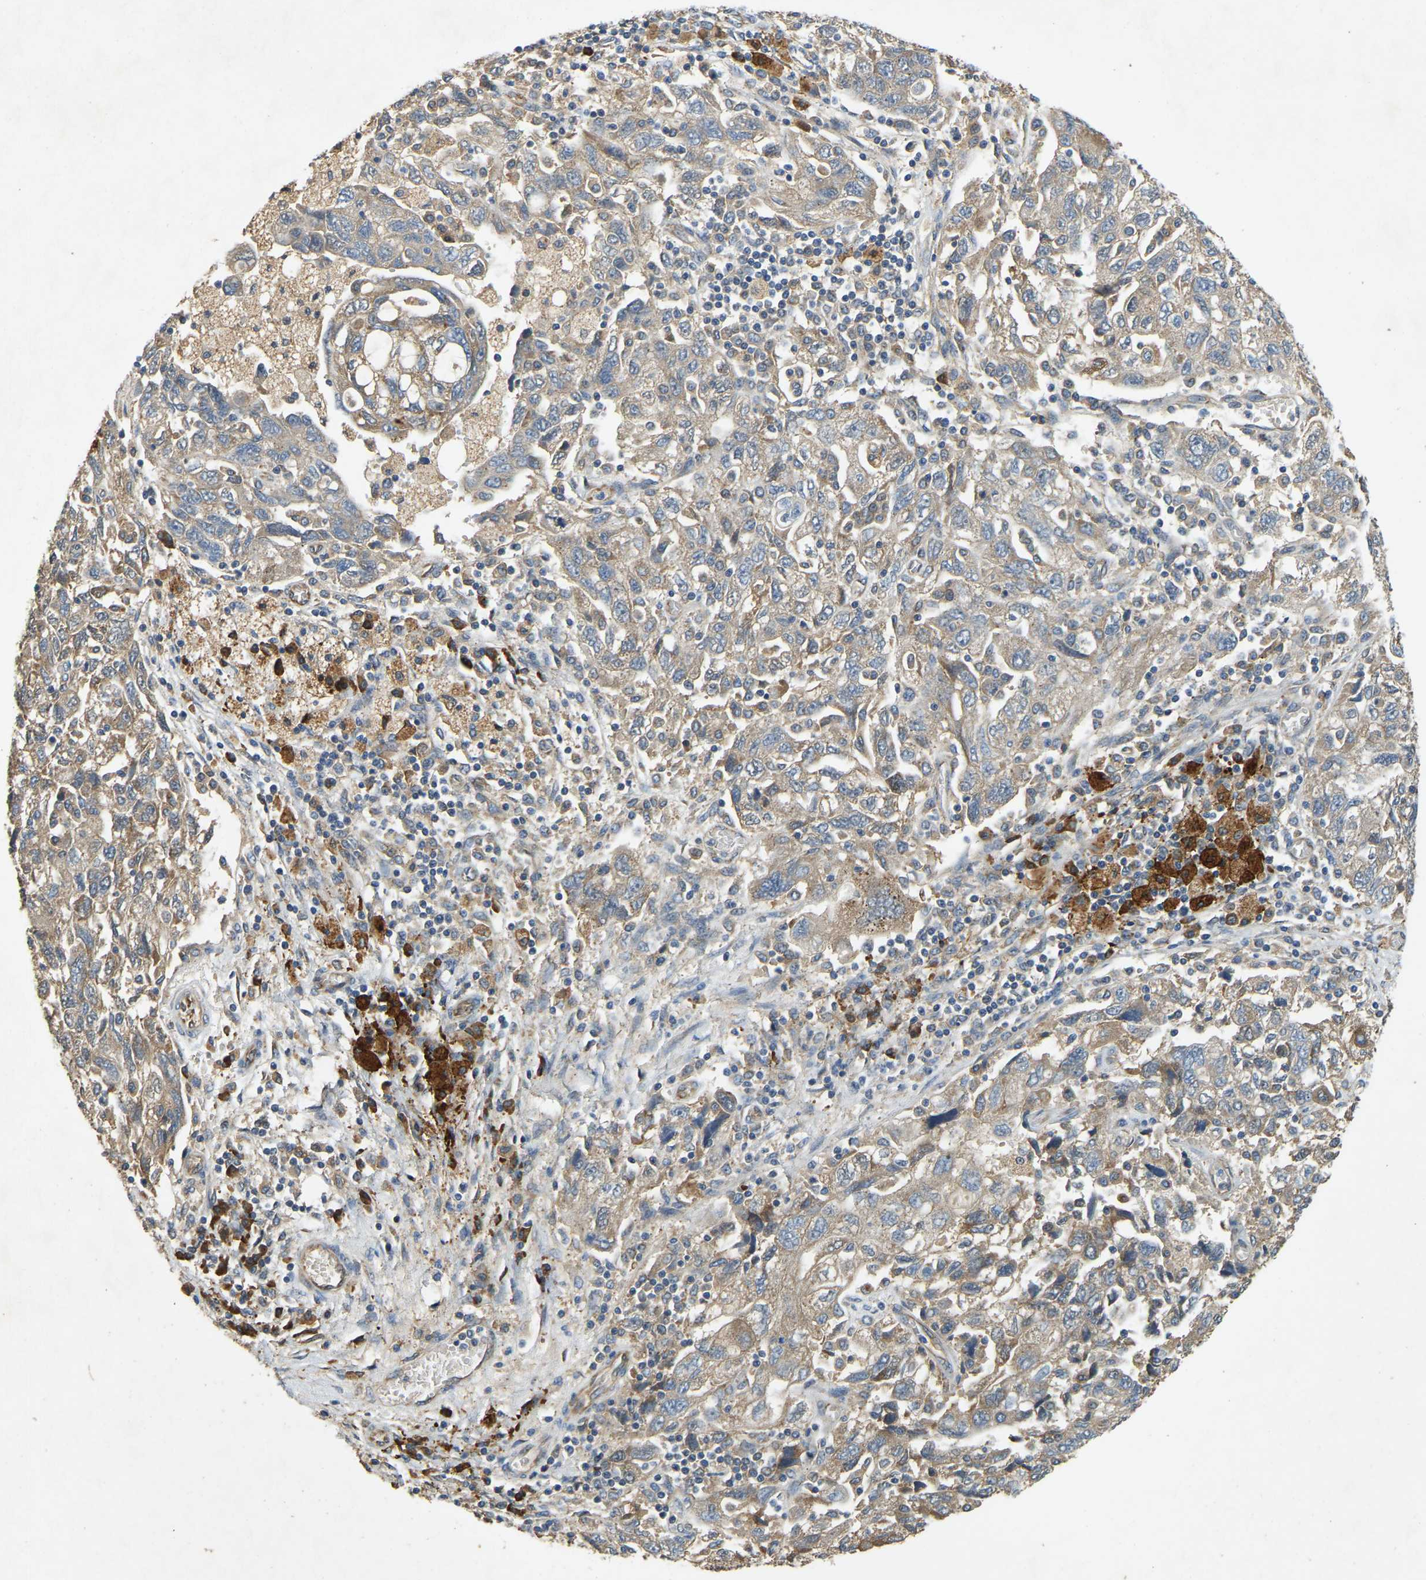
{"staining": {"intensity": "weak", "quantity": ">75%", "location": "cytoplasmic/membranous"}, "tissue": "ovarian cancer", "cell_type": "Tumor cells", "image_type": "cancer", "snomed": [{"axis": "morphology", "description": "Carcinoma, NOS"}, {"axis": "morphology", "description": "Cystadenocarcinoma, serous, NOS"}, {"axis": "topography", "description": "Ovary"}], "caption": "Ovarian cancer tissue reveals weak cytoplasmic/membranous positivity in about >75% of tumor cells, visualized by immunohistochemistry.", "gene": "CFLAR", "patient": {"sex": "female", "age": 69}}